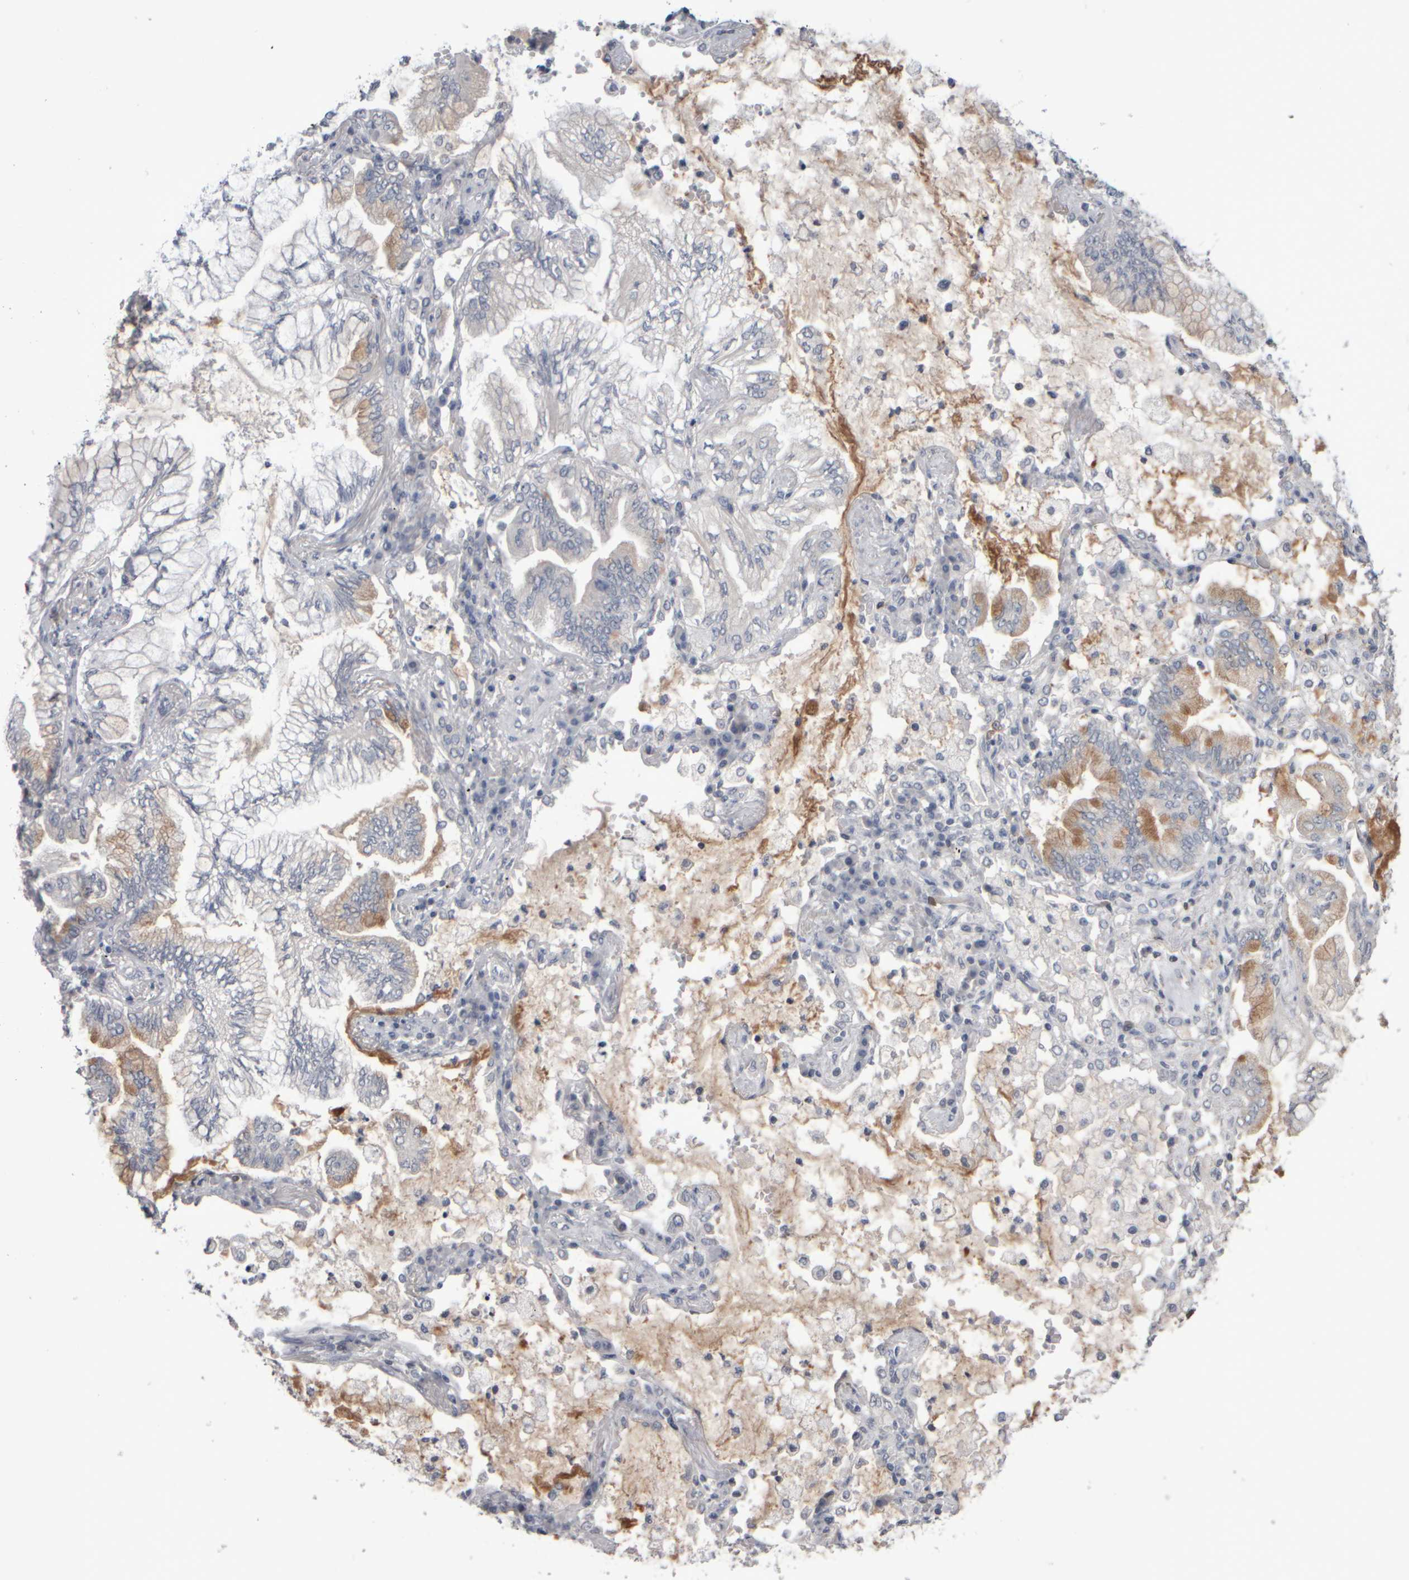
{"staining": {"intensity": "weak", "quantity": "<25%", "location": "cytoplasmic/membranous"}, "tissue": "lung cancer", "cell_type": "Tumor cells", "image_type": "cancer", "snomed": [{"axis": "morphology", "description": "Adenocarcinoma, NOS"}, {"axis": "topography", "description": "Lung"}], "caption": "This image is of adenocarcinoma (lung) stained with immunohistochemistry (IHC) to label a protein in brown with the nuclei are counter-stained blue. There is no positivity in tumor cells.", "gene": "EPHX2", "patient": {"sex": "female", "age": 70}}